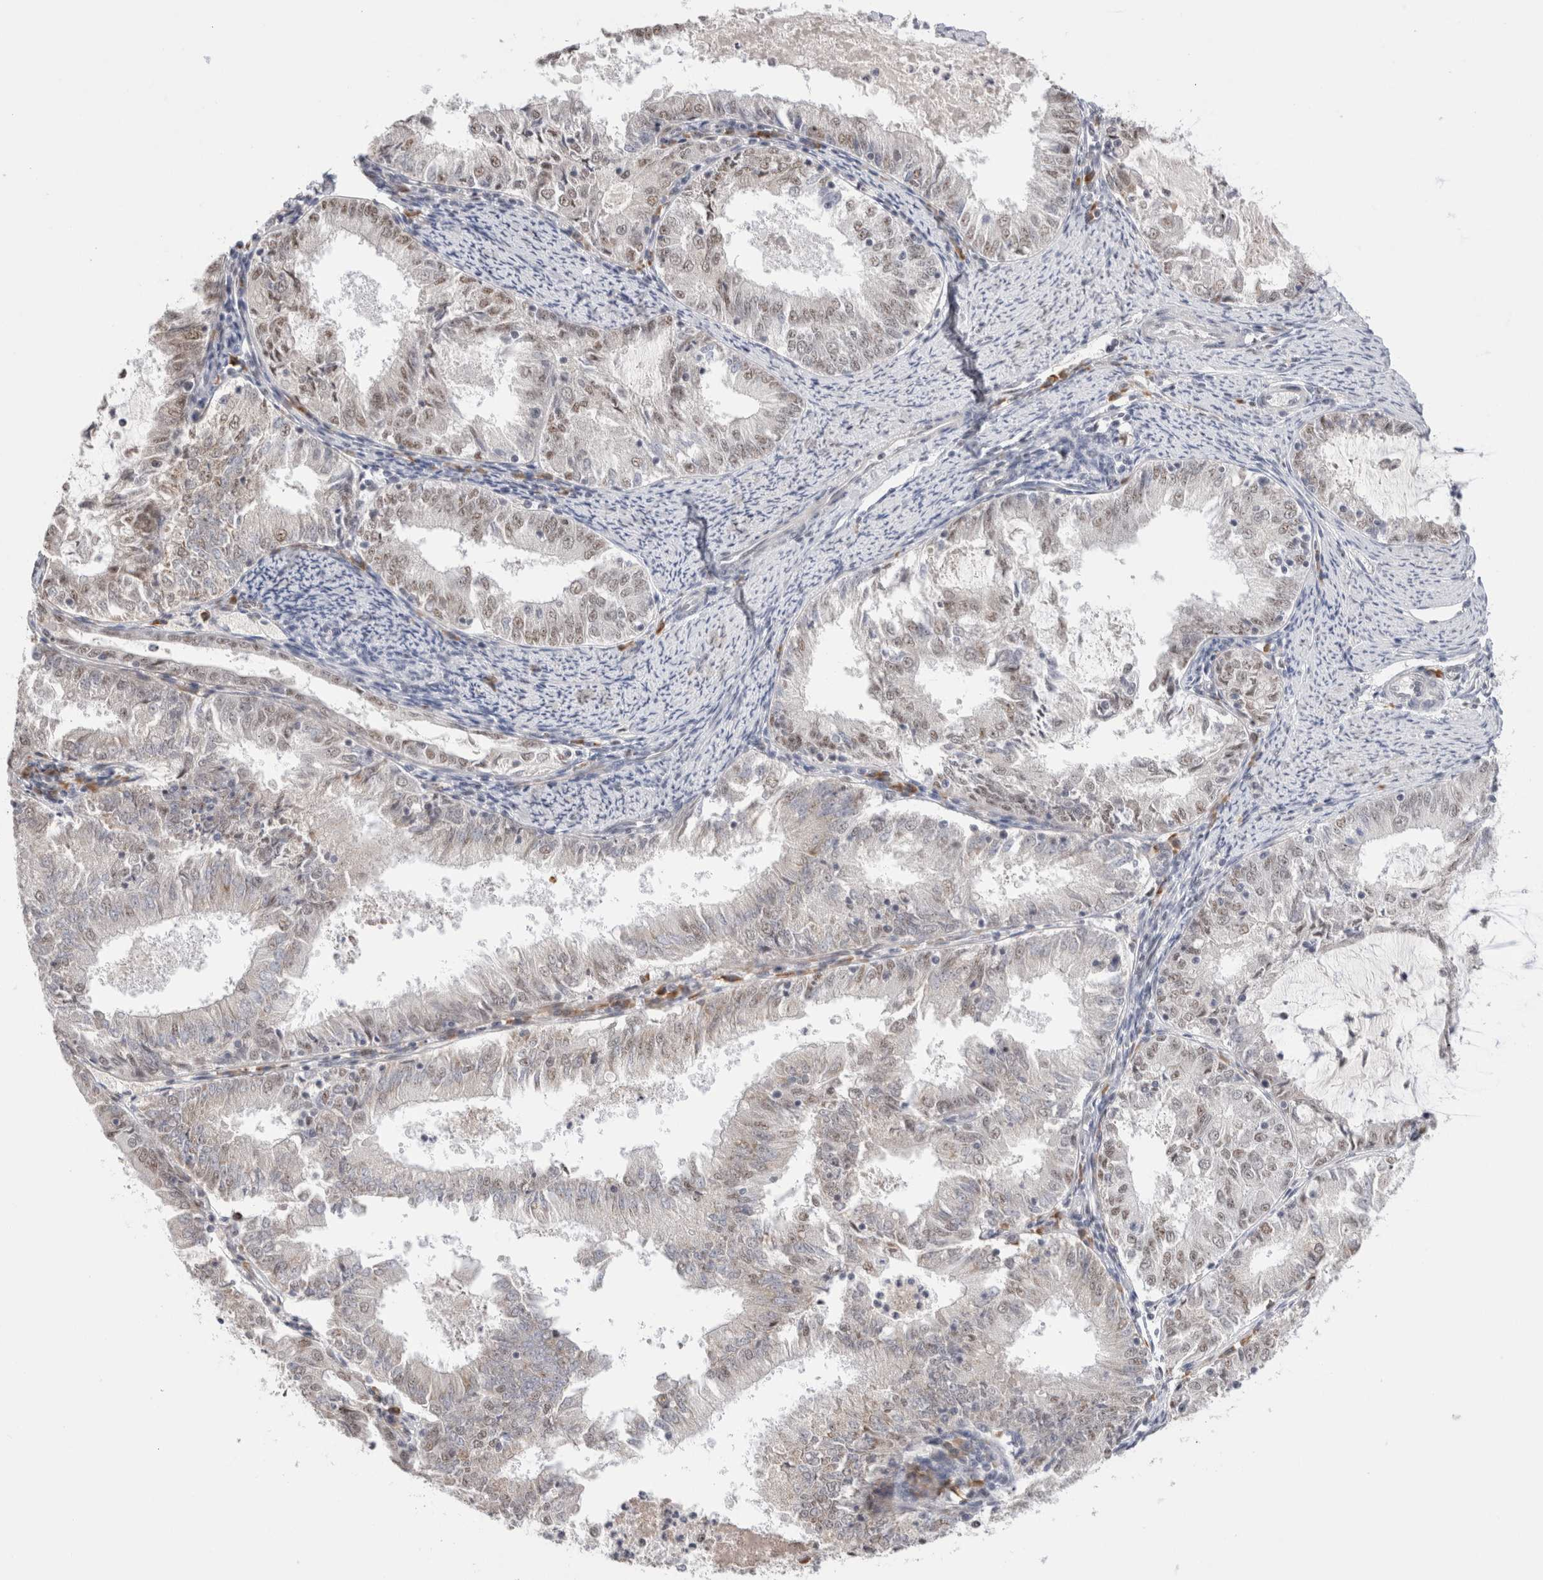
{"staining": {"intensity": "moderate", "quantity": "<25%", "location": "nuclear"}, "tissue": "endometrial cancer", "cell_type": "Tumor cells", "image_type": "cancer", "snomed": [{"axis": "morphology", "description": "Adenocarcinoma, NOS"}, {"axis": "topography", "description": "Endometrium"}], "caption": "High-magnification brightfield microscopy of endometrial cancer stained with DAB (brown) and counterstained with hematoxylin (blue). tumor cells exhibit moderate nuclear expression is appreciated in about<25% of cells.", "gene": "HDLBP", "patient": {"sex": "female", "age": 57}}